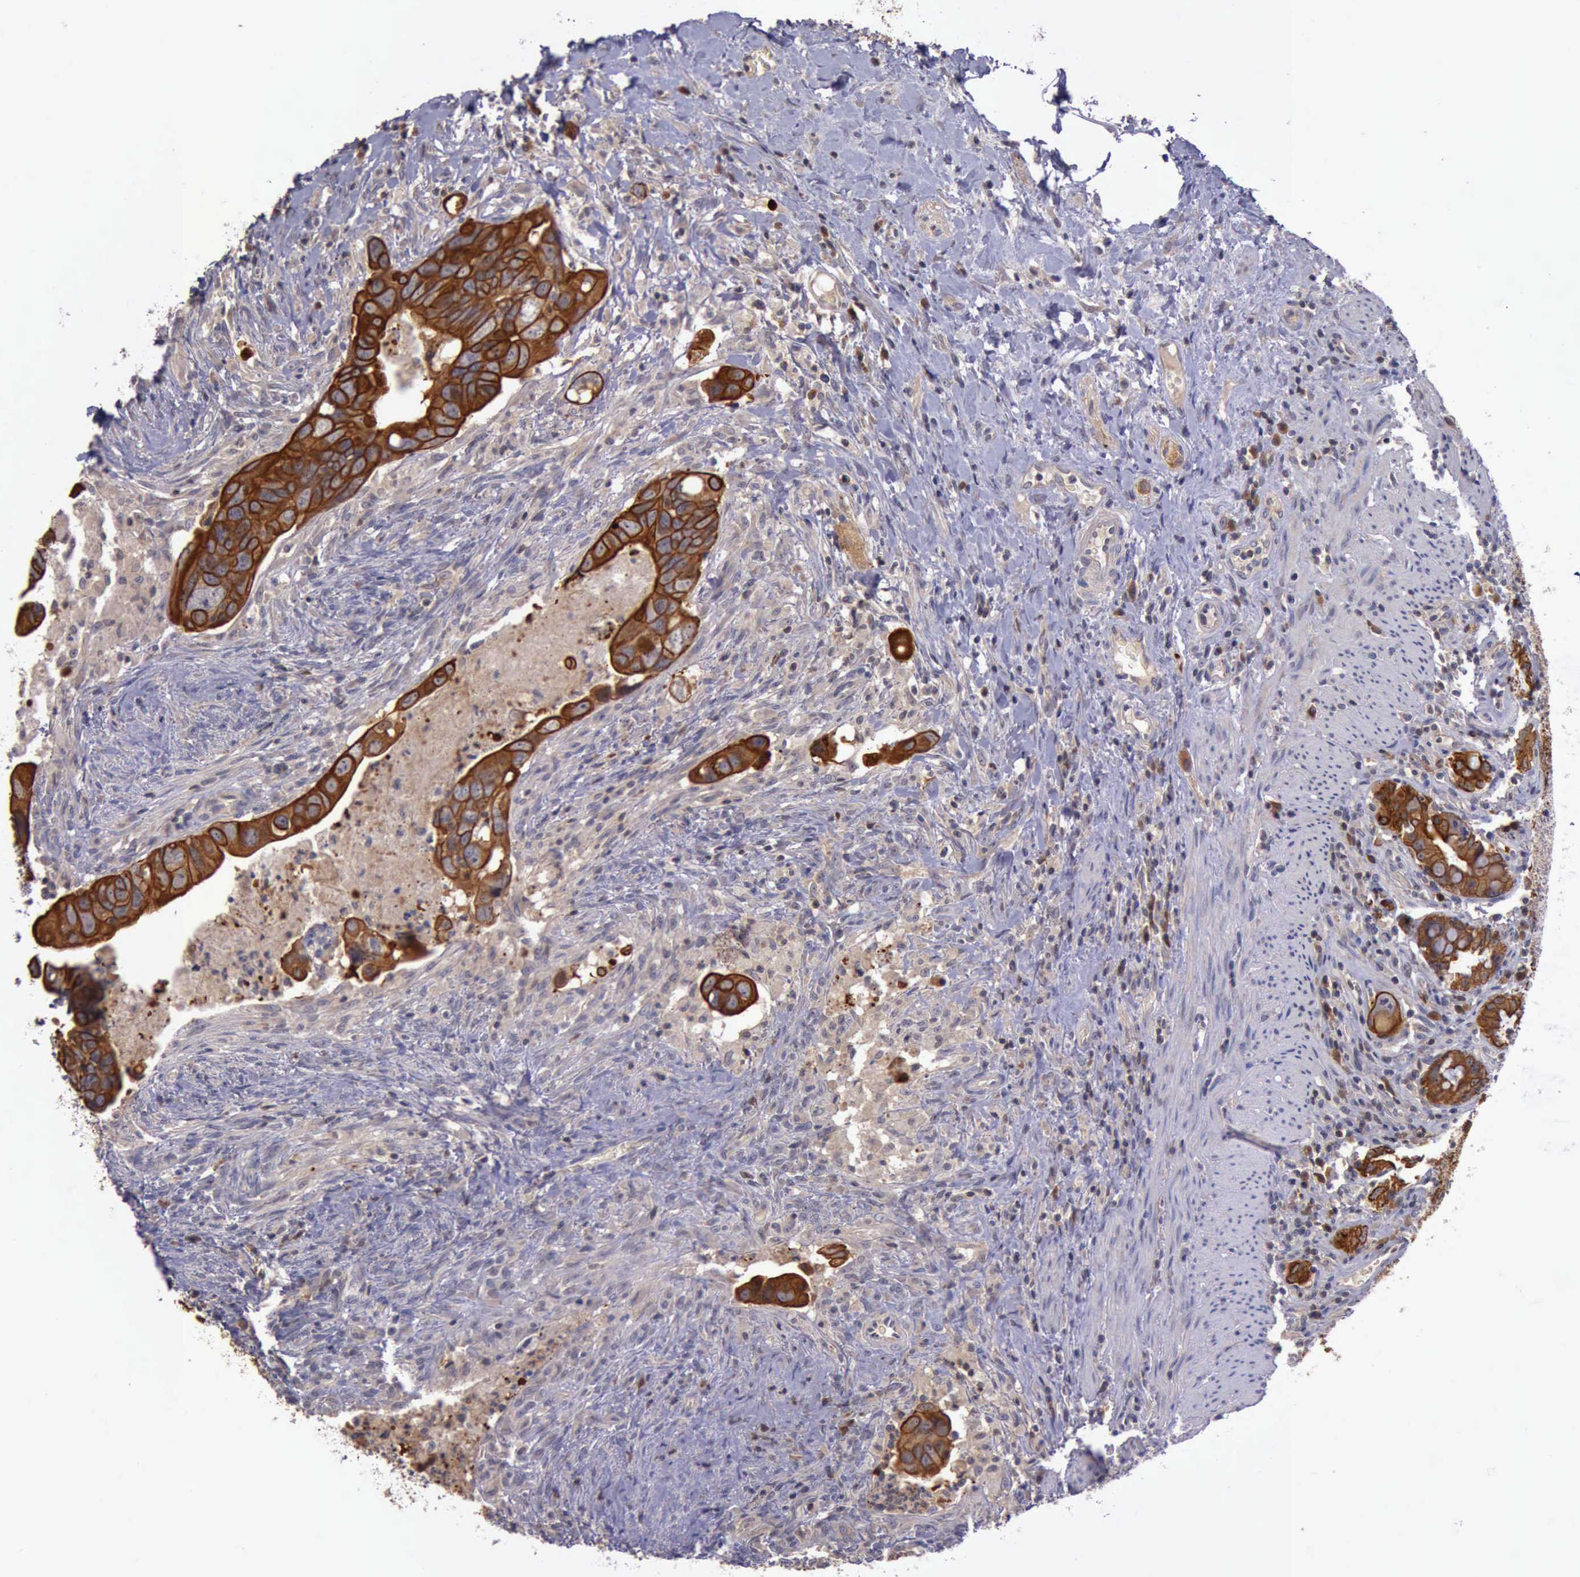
{"staining": {"intensity": "moderate", "quantity": ">75%", "location": "cytoplasmic/membranous"}, "tissue": "colorectal cancer", "cell_type": "Tumor cells", "image_type": "cancer", "snomed": [{"axis": "morphology", "description": "Adenocarcinoma, NOS"}, {"axis": "topography", "description": "Rectum"}], "caption": "Protein expression analysis of human colorectal adenocarcinoma reveals moderate cytoplasmic/membranous expression in approximately >75% of tumor cells.", "gene": "RAB39B", "patient": {"sex": "male", "age": 53}}